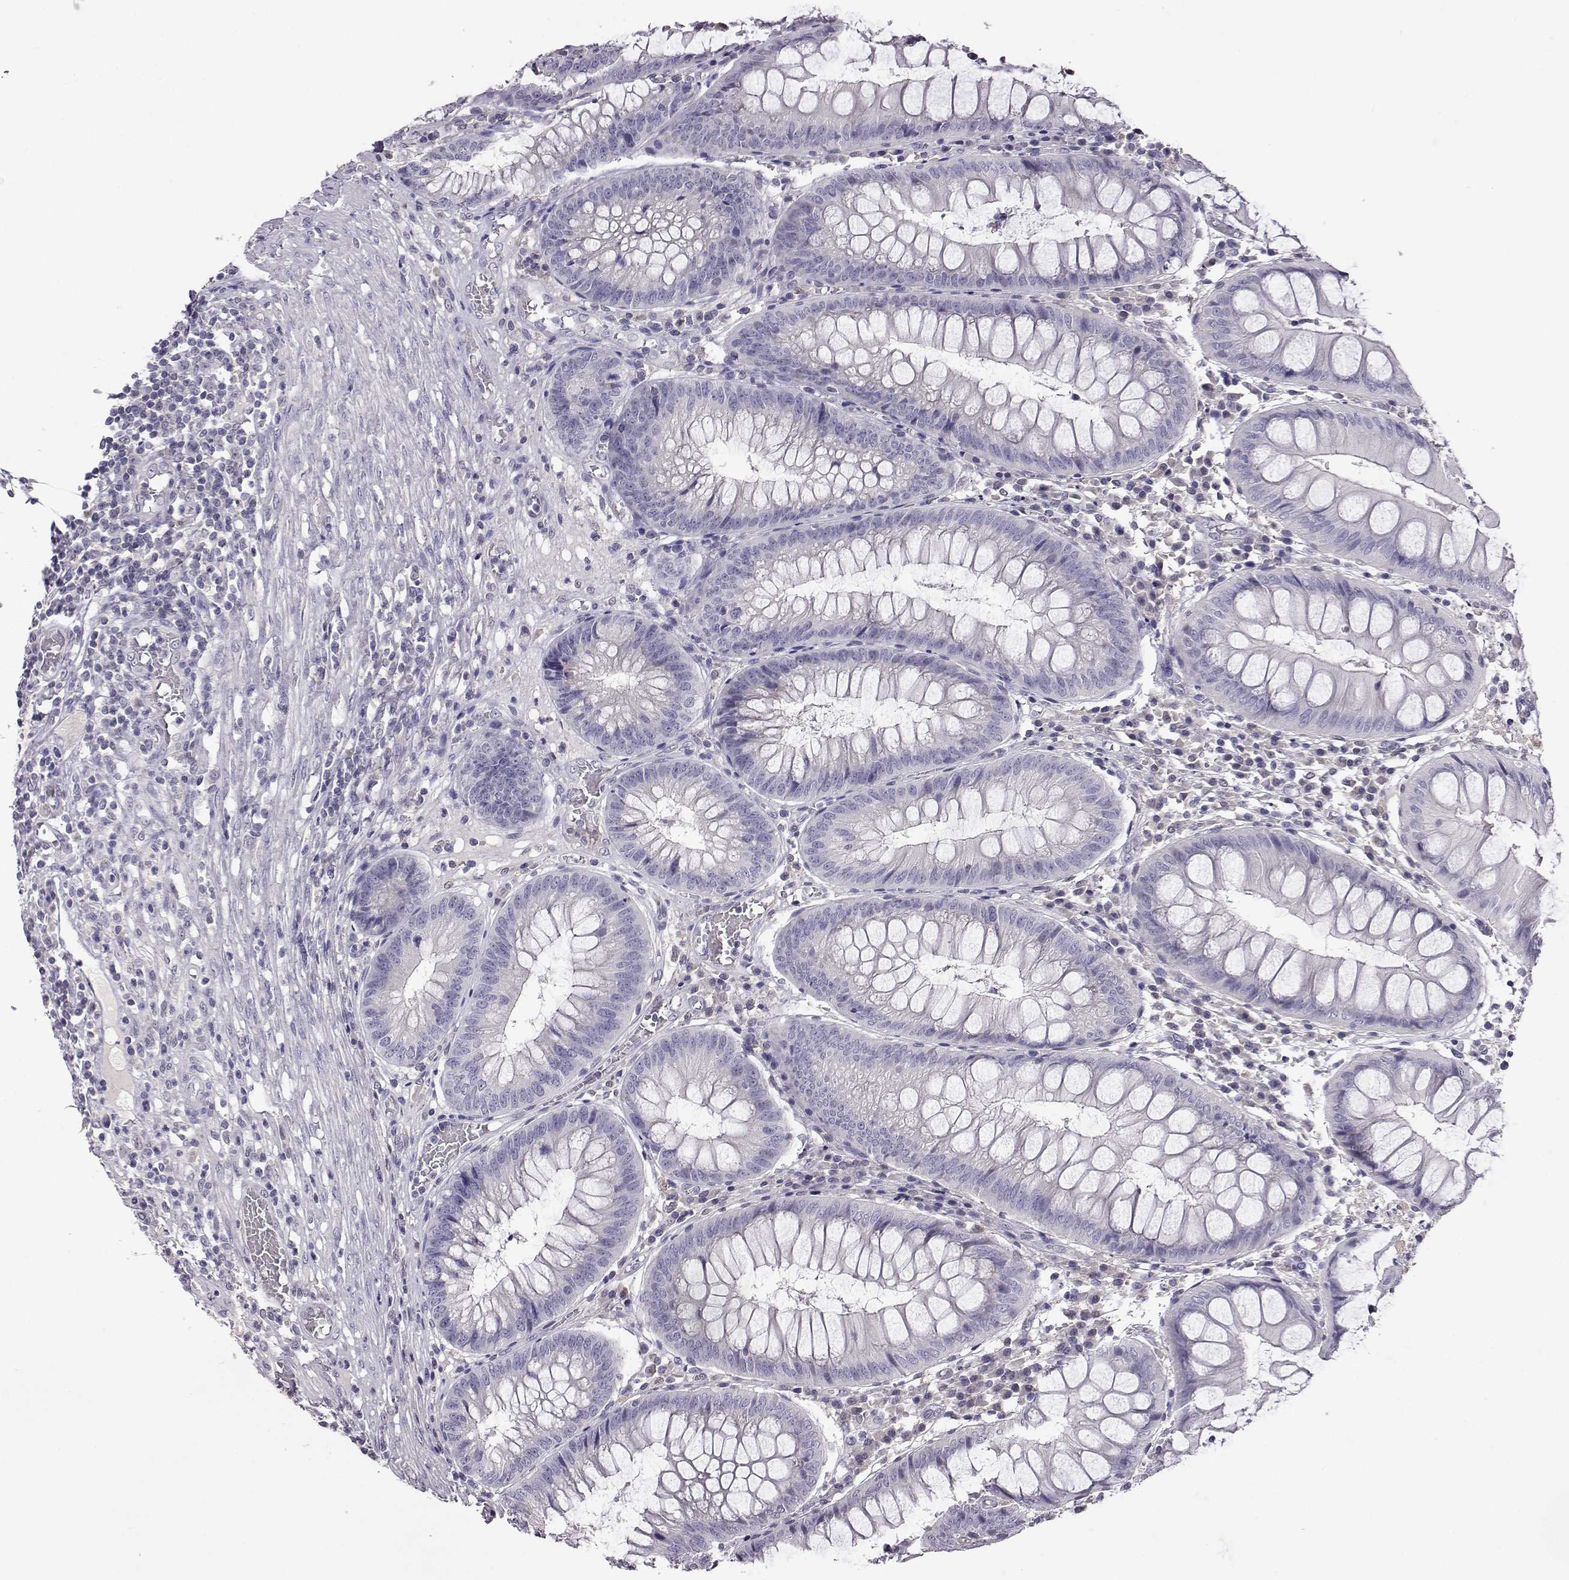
{"staining": {"intensity": "negative", "quantity": "none", "location": "none"}, "tissue": "appendix", "cell_type": "Glandular cells", "image_type": "normal", "snomed": [{"axis": "morphology", "description": "Normal tissue, NOS"}, {"axis": "morphology", "description": "Inflammation, NOS"}, {"axis": "topography", "description": "Appendix"}], "caption": "A histopathology image of human appendix is negative for staining in glandular cells. (Brightfield microscopy of DAB (3,3'-diaminobenzidine) IHC at high magnification).", "gene": "AKR1B1", "patient": {"sex": "male", "age": 16}}